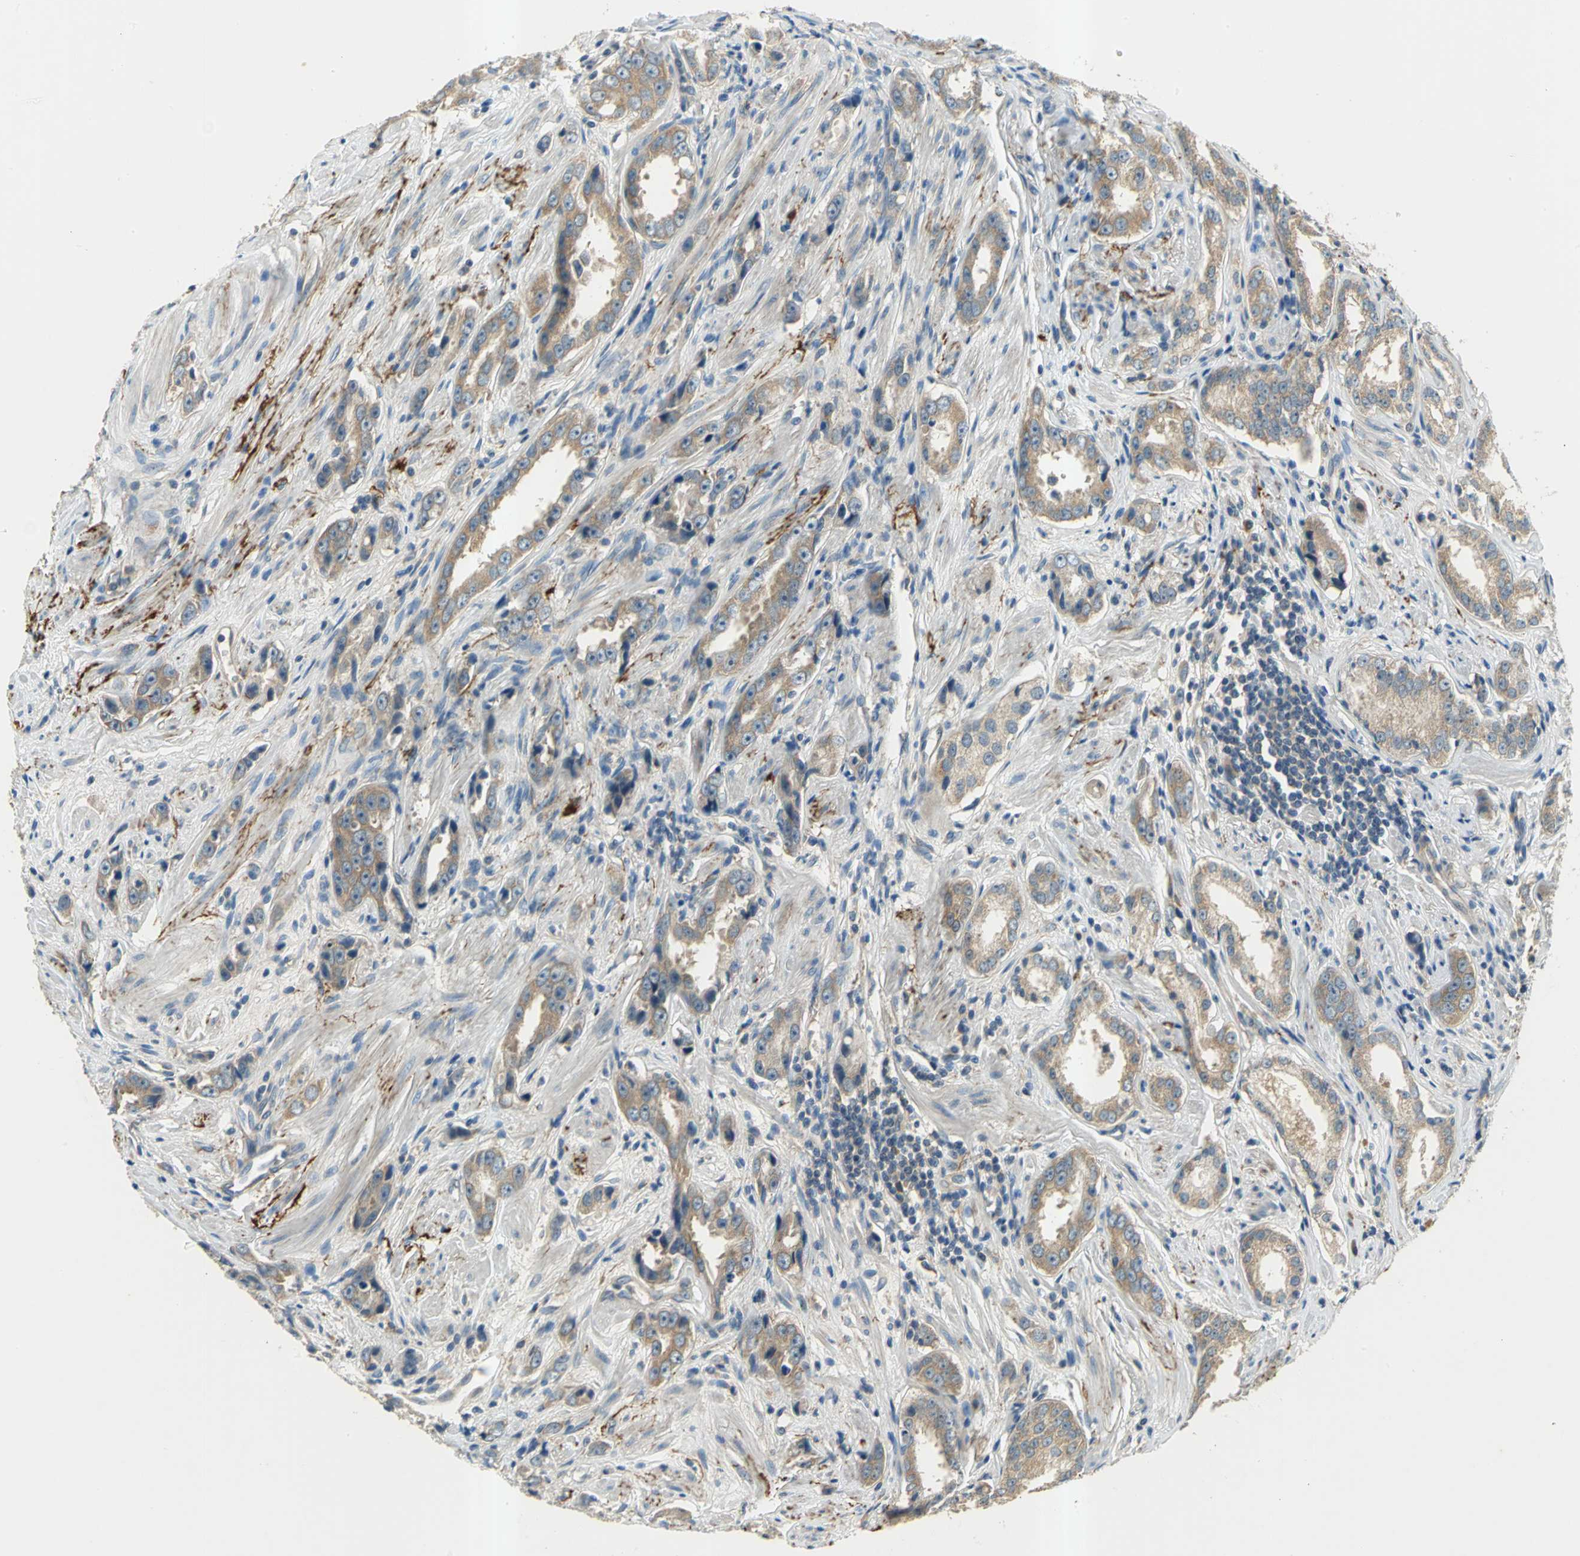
{"staining": {"intensity": "moderate", "quantity": ">75%", "location": "cytoplasmic/membranous"}, "tissue": "prostate cancer", "cell_type": "Tumor cells", "image_type": "cancer", "snomed": [{"axis": "morphology", "description": "Adenocarcinoma, Medium grade"}, {"axis": "topography", "description": "Prostate"}], "caption": "DAB immunohistochemical staining of prostate adenocarcinoma (medium-grade) demonstrates moderate cytoplasmic/membranous protein expression in about >75% of tumor cells.", "gene": "SLC16A7", "patient": {"sex": "male", "age": 53}}